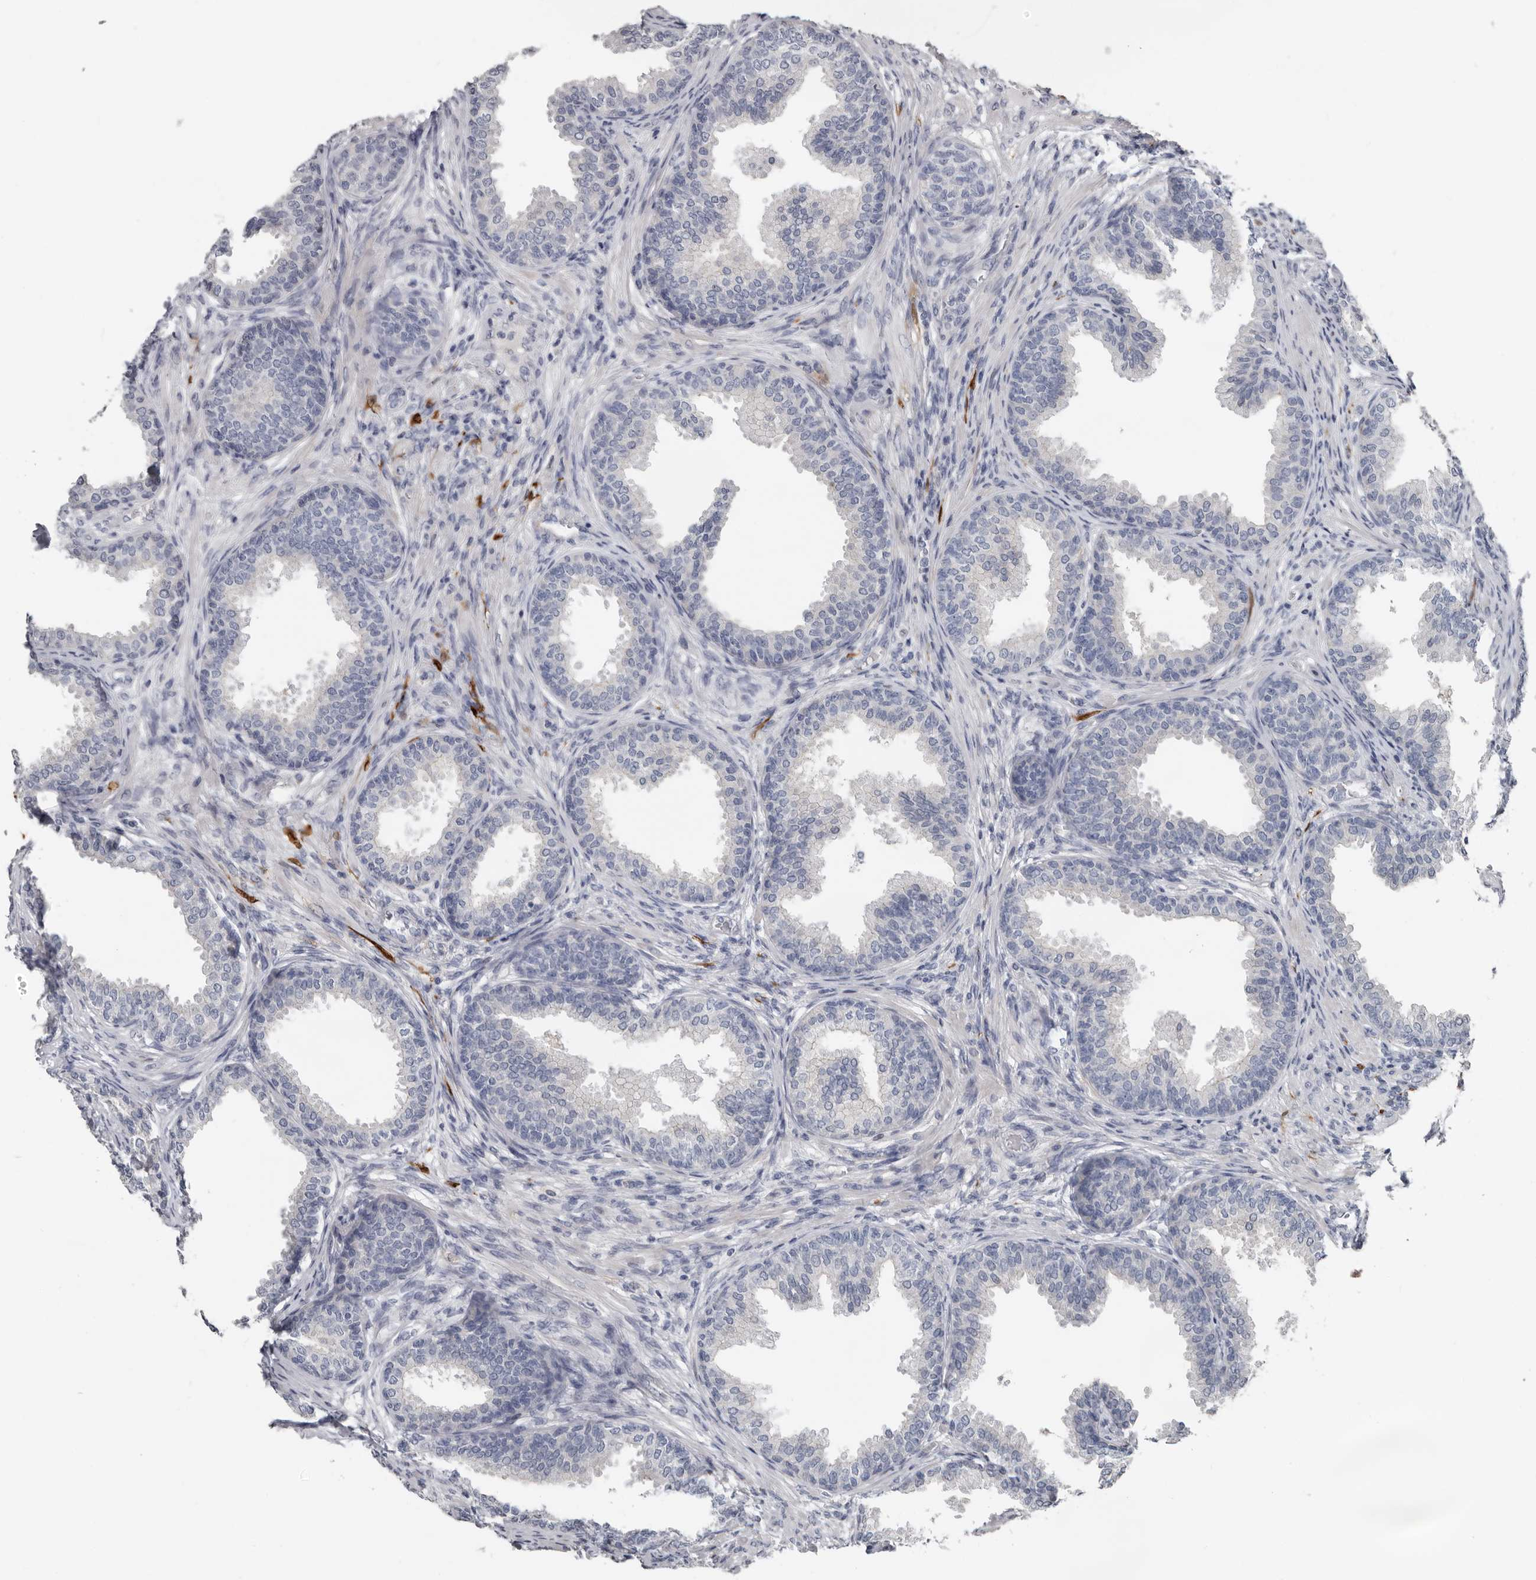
{"staining": {"intensity": "negative", "quantity": "none", "location": "none"}, "tissue": "prostate", "cell_type": "Glandular cells", "image_type": "normal", "snomed": [{"axis": "morphology", "description": "Normal tissue, NOS"}, {"axis": "topography", "description": "Prostate"}], "caption": "A high-resolution image shows immunohistochemistry staining of normal prostate, which exhibits no significant positivity in glandular cells. (Brightfield microscopy of DAB (3,3'-diaminobenzidine) immunohistochemistry (IHC) at high magnification).", "gene": "FABP7", "patient": {"sex": "male", "age": 76}}